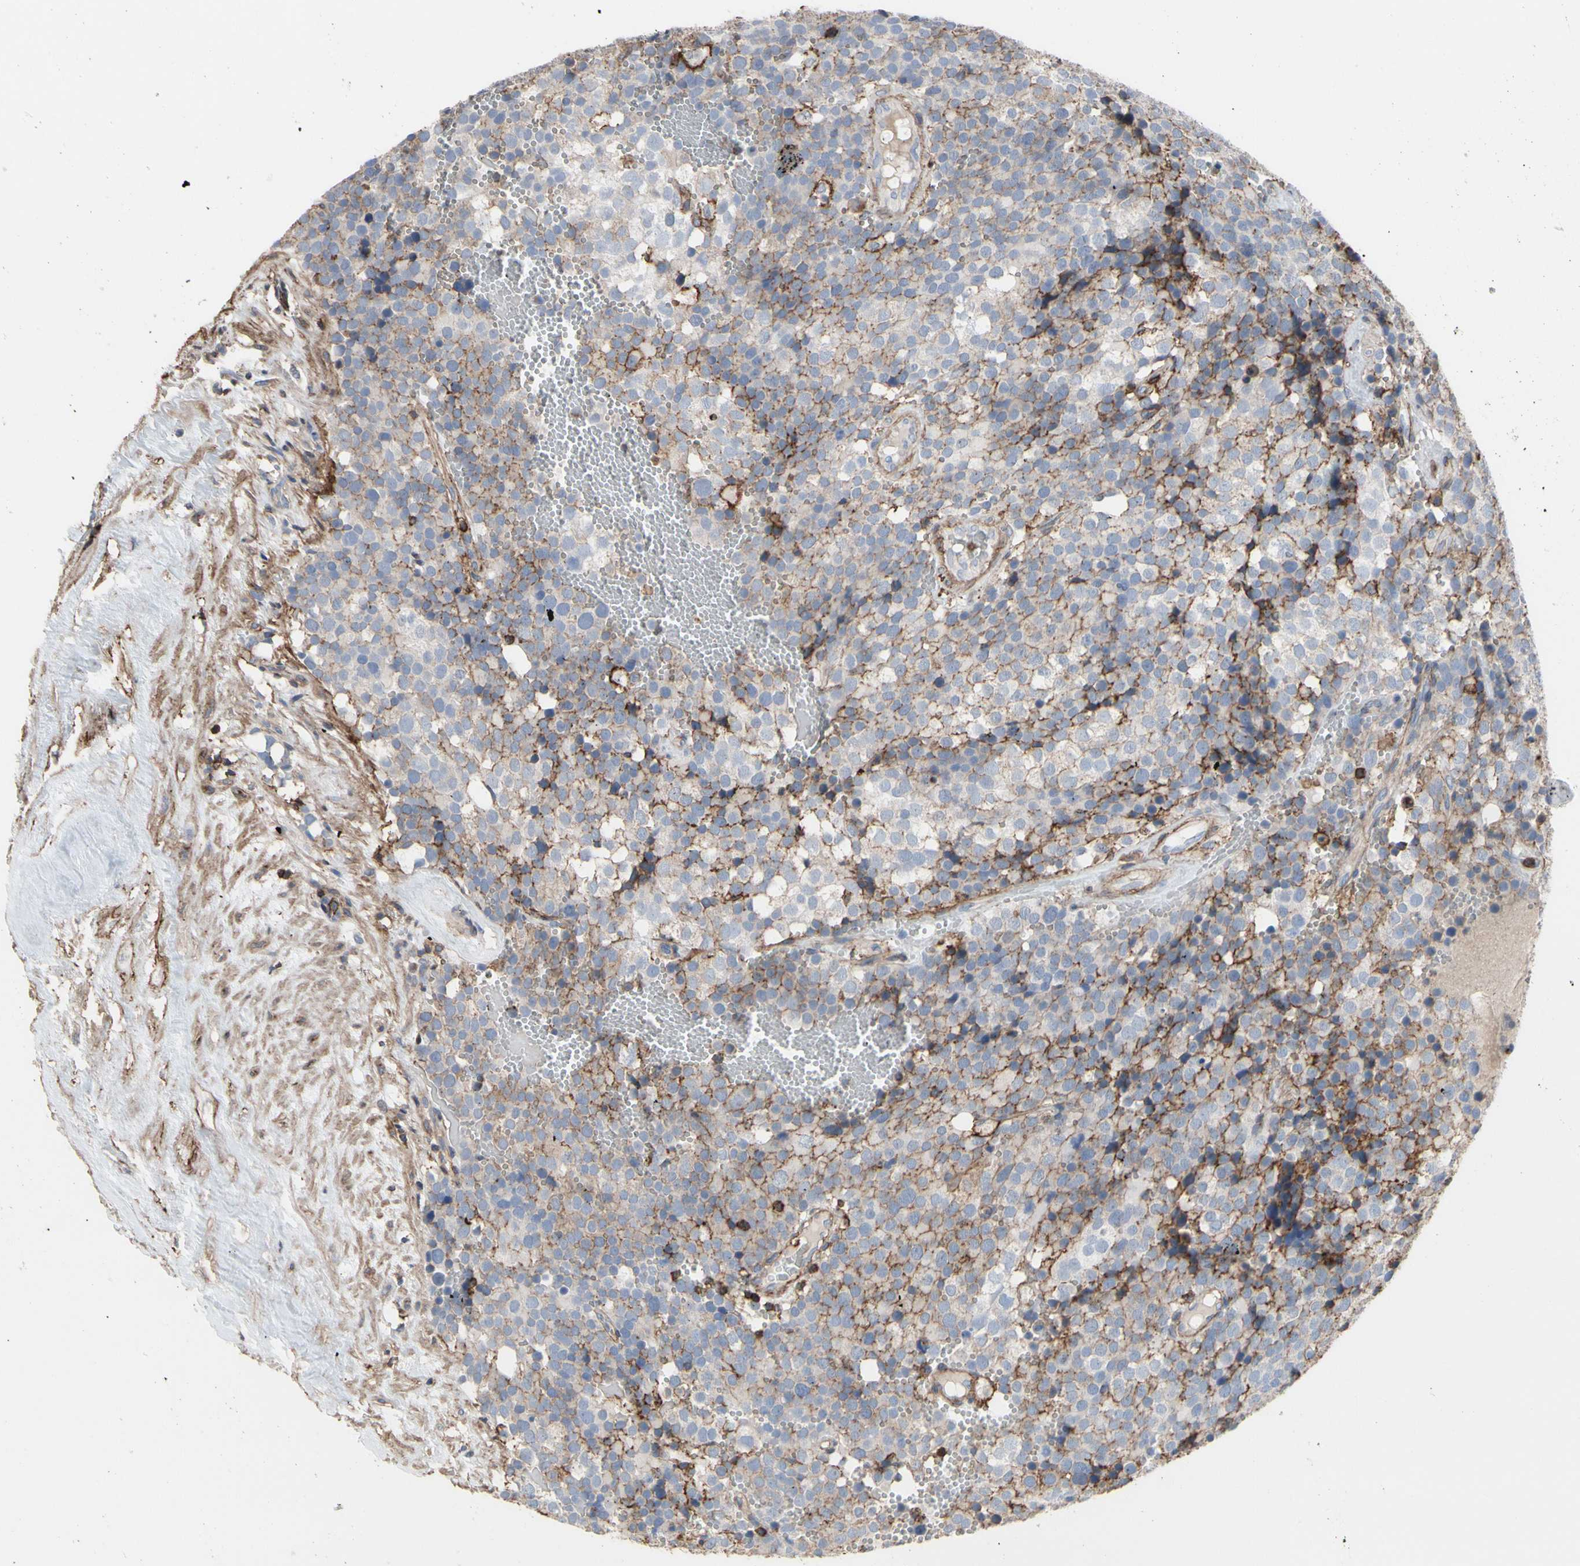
{"staining": {"intensity": "weak", "quantity": ">75%", "location": "cytoplasmic/membranous"}, "tissue": "testis cancer", "cell_type": "Tumor cells", "image_type": "cancer", "snomed": [{"axis": "morphology", "description": "Seminoma, NOS"}, {"axis": "topography", "description": "Testis"}], "caption": "A high-resolution histopathology image shows immunohistochemistry (IHC) staining of testis cancer, which displays weak cytoplasmic/membranous positivity in approximately >75% of tumor cells.", "gene": "ANXA6", "patient": {"sex": "male", "age": 71}}